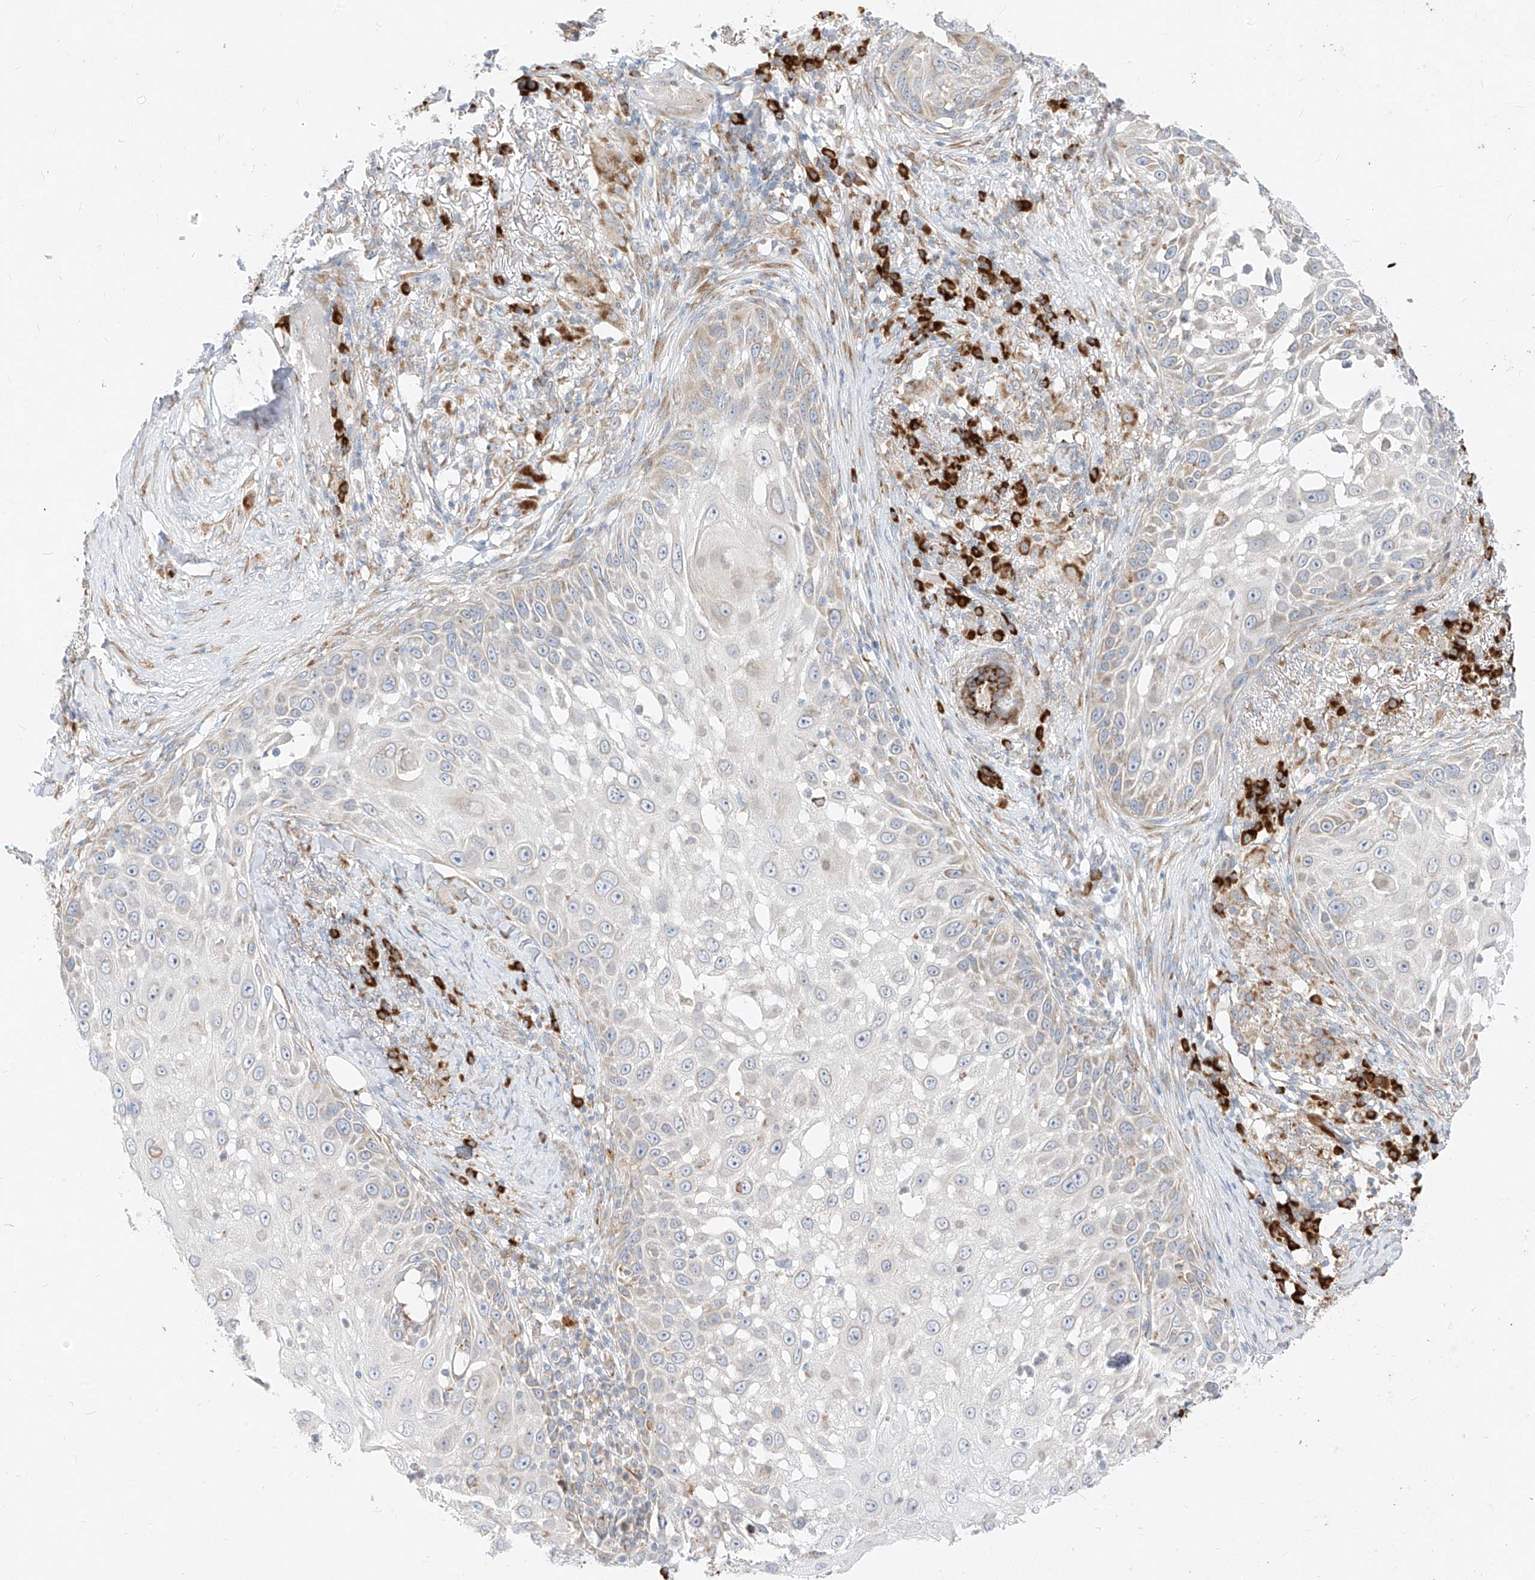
{"staining": {"intensity": "weak", "quantity": "<25%", "location": "cytoplasmic/membranous"}, "tissue": "skin cancer", "cell_type": "Tumor cells", "image_type": "cancer", "snomed": [{"axis": "morphology", "description": "Squamous cell carcinoma, NOS"}, {"axis": "topography", "description": "Skin"}], "caption": "Image shows no significant protein expression in tumor cells of skin cancer. (Stains: DAB (3,3'-diaminobenzidine) immunohistochemistry (IHC) with hematoxylin counter stain, Microscopy: brightfield microscopy at high magnification).", "gene": "STT3A", "patient": {"sex": "female", "age": 44}}